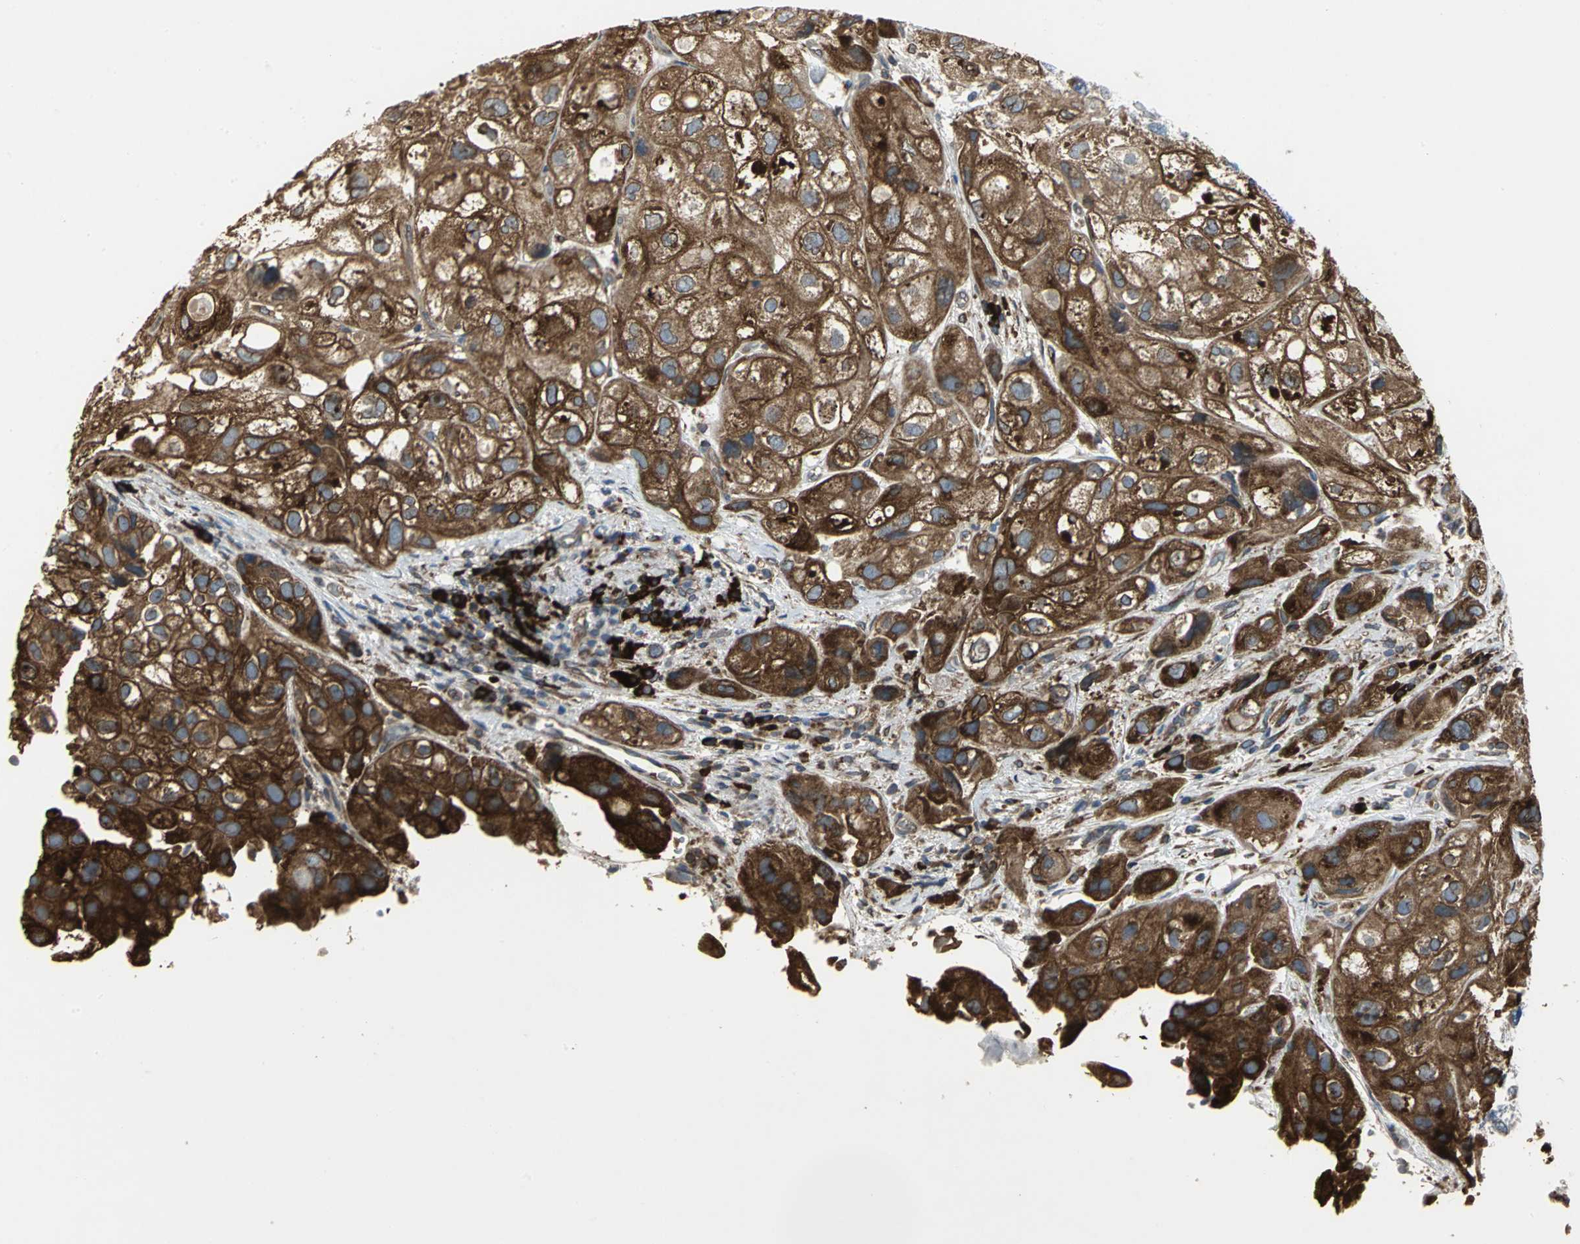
{"staining": {"intensity": "strong", "quantity": ">75%", "location": "cytoplasmic/membranous"}, "tissue": "urothelial cancer", "cell_type": "Tumor cells", "image_type": "cancer", "snomed": [{"axis": "morphology", "description": "Urothelial carcinoma, High grade"}, {"axis": "topography", "description": "Urinary bladder"}], "caption": "Urothelial carcinoma (high-grade) stained for a protein (brown) reveals strong cytoplasmic/membranous positive staining in about >75% of tumor cells.", "gene": "SYVN1", "patient": {"sex": "female", "age": 64}}